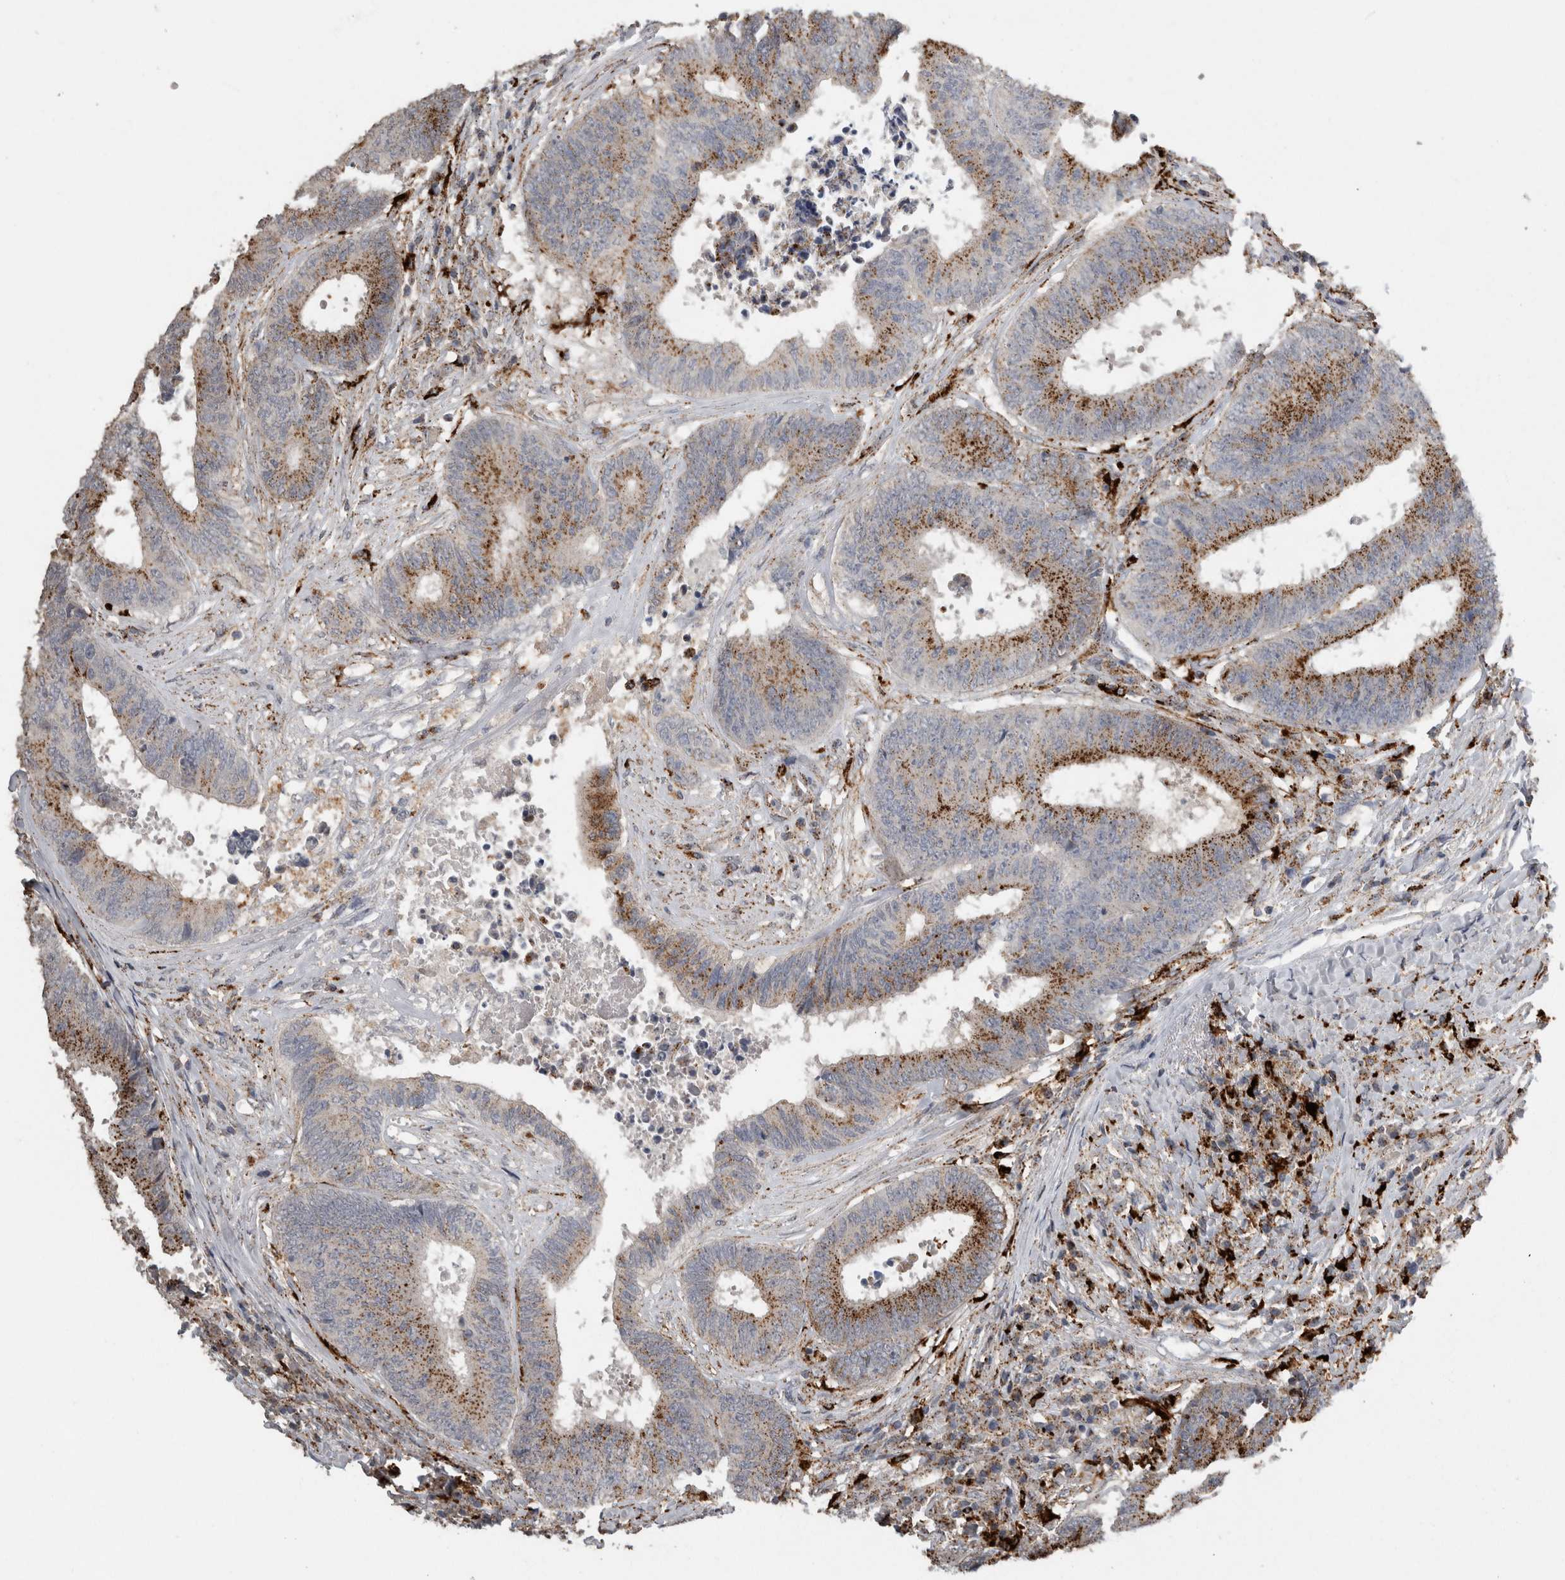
{"staining": {"intensity": "moderate", "quantity": ">75%", "location": "cytoplasmic/membranous"}, "tissue": "colorectal cancer", "cell_type": "Tumor cells", "image_type": "cancer", "snomed": [{"axis": "morphology", "description": "Adenocarcinoma, NOS"}, {"axis": "topography", "description": "Rectum"}], "caption": "The histopathology image shows staining of colorectal adenocarcinoma, revealing moderate cytoplasmic/membranous protein expression (brown color) within tumor cells.", "gene": "CTSZ", "patient": {"sex": "male", "age": 72}}